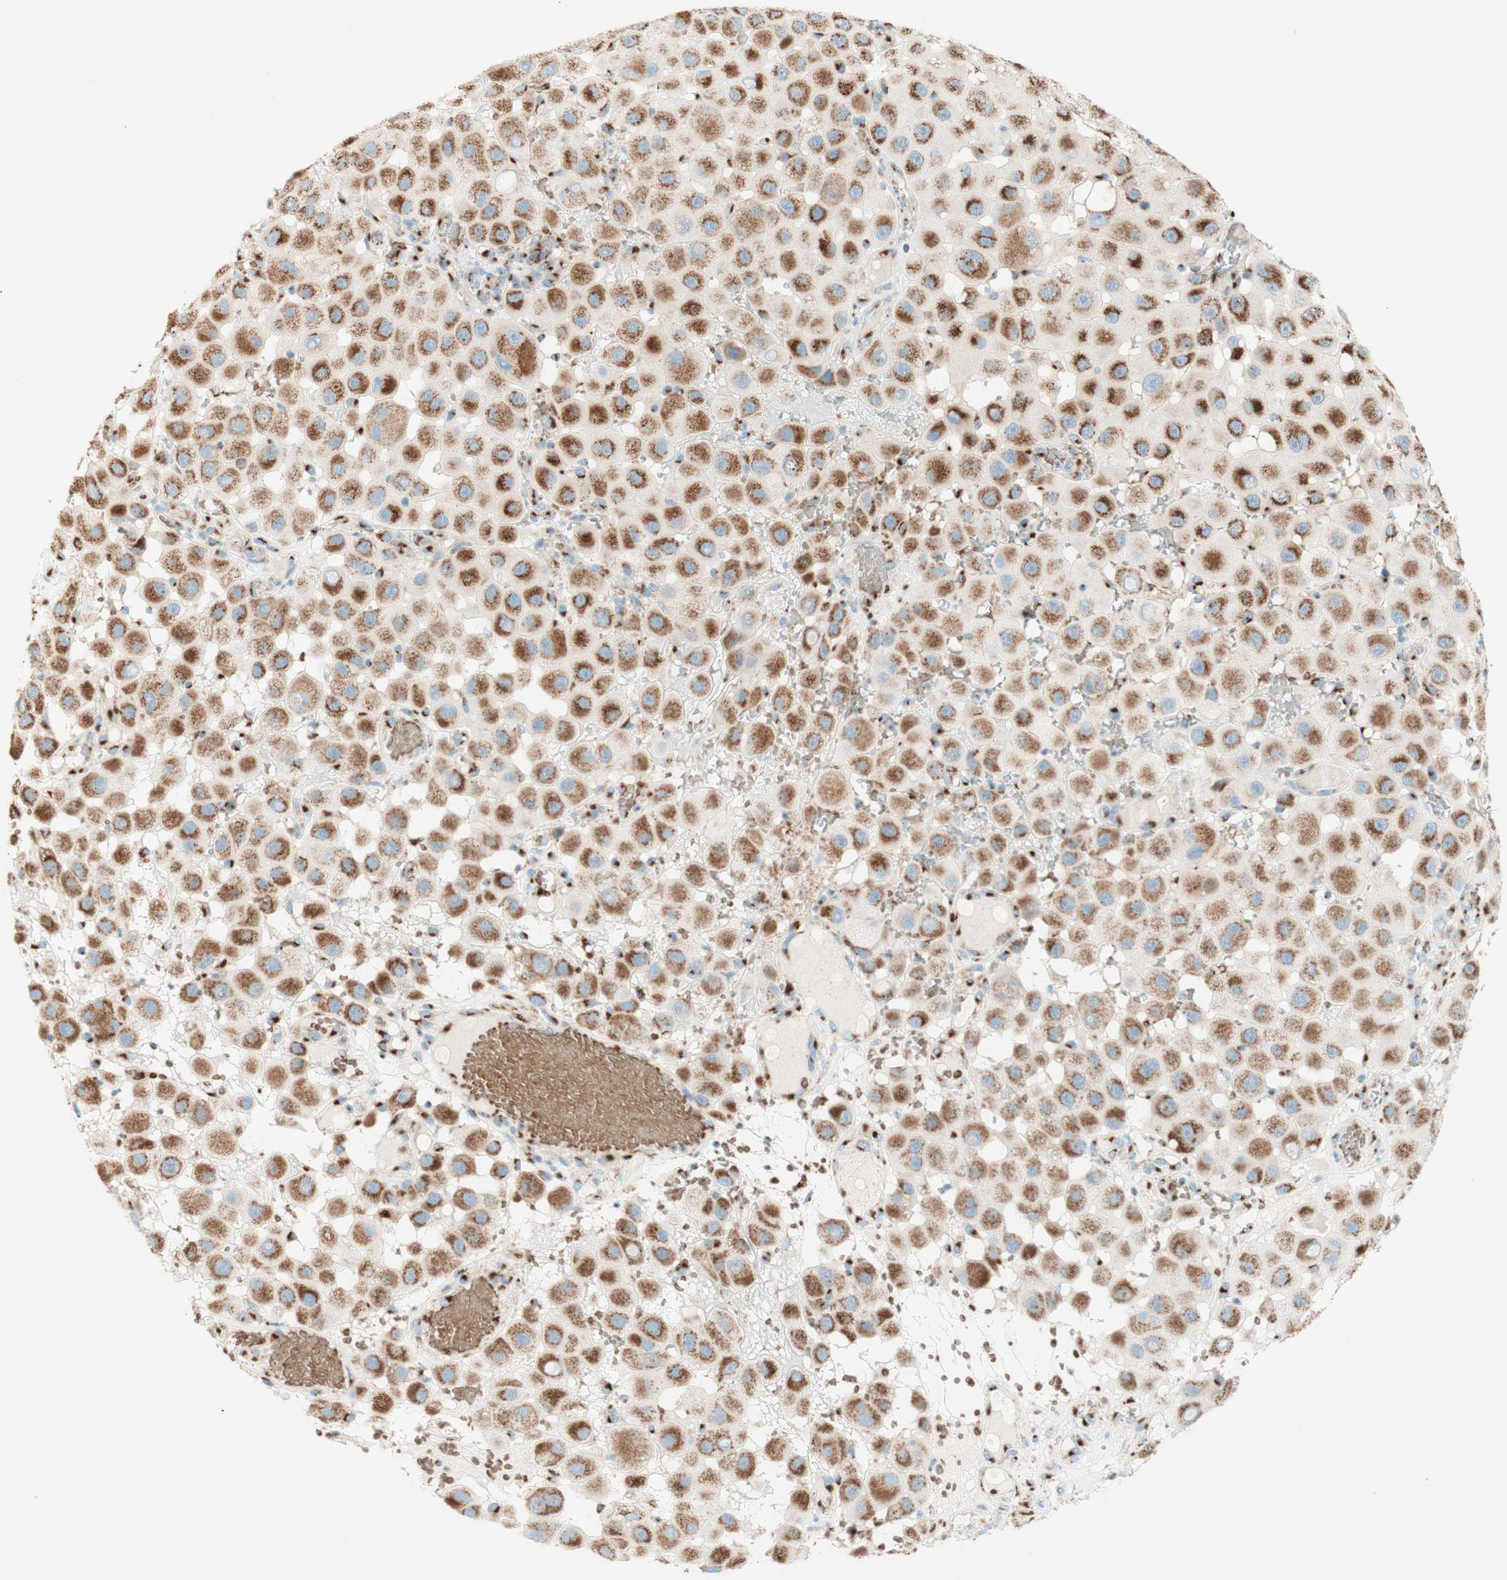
{"staining": {"intensity": "moderate", "quantity": ">75%", "location": "cytoplasmic/membranous"}, "tissue": "melanoma", "cell_type": "Tumor cells", "image_type": "cancer", "snomed": [{"axis": "morphology", "description": "Malignant melanoma, NOS"}, {"axis": "topography", "description": "Skin"}], "caption": "Malignant melanoma stained for a protein shows moderate cytoplasmic/membranous positivity in tumor cells. (IHC, brightfield microscopy, high magnification).", "gene": "GOLGB1", "patient": {"sex": "female", "age": 81}}